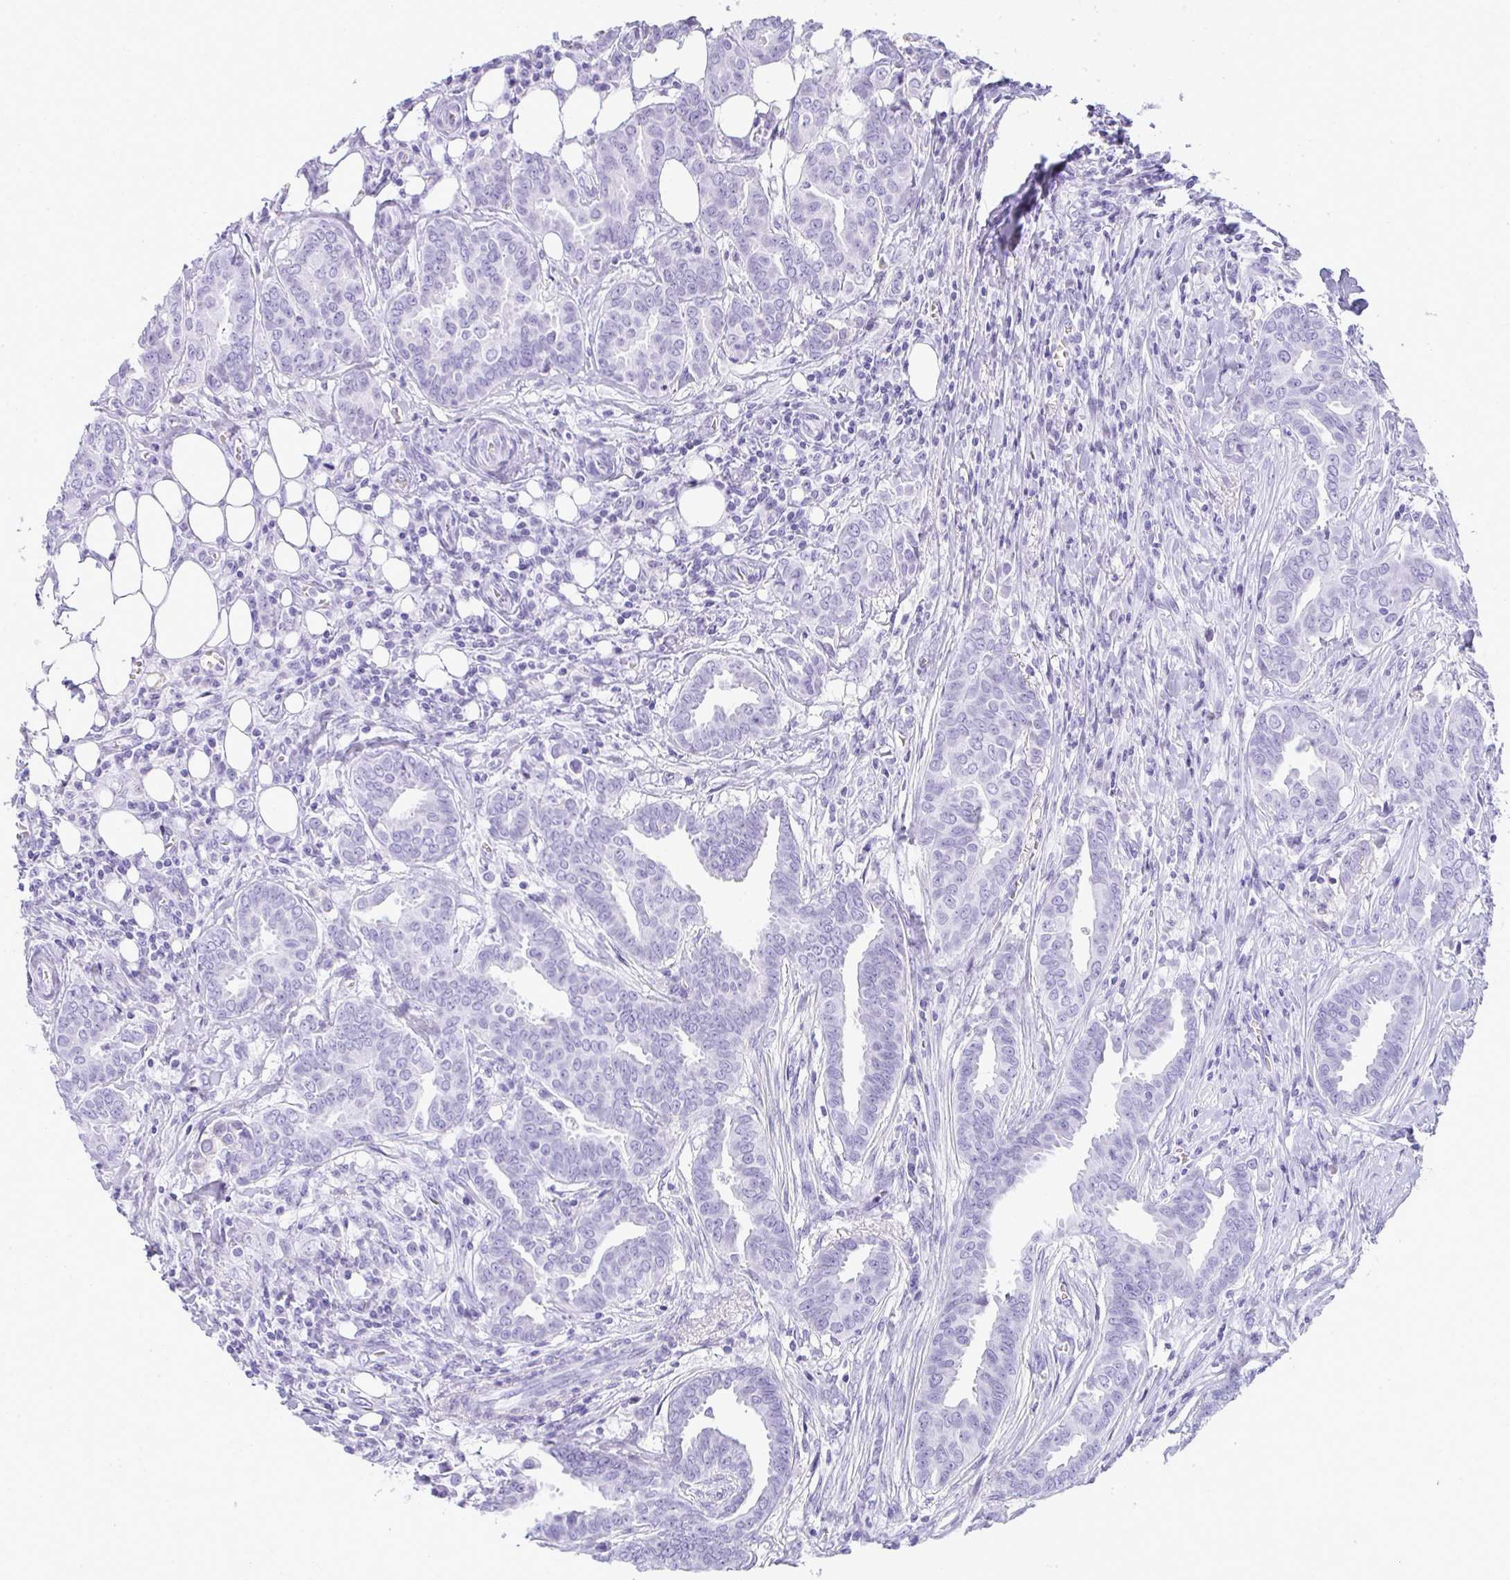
{"staining": {"intensity": "negative", "quantity": "none", "location": "none"}, "tissue": "breast cancer", "cell_type": "Tumor cells", "image_type": "cancer", "snomed": [{"axis": "morphology", "description": "Duct carcinoma"}, {"axis": "topography", "description": "Breast"}], "caption": "High magnification brightfield microscopy of breast infiltrating ductal carcinoma stained with DAB (3,3'-diaminobenzidine) (brown) and counterstained with hematoxylin (blue): tumor cells show no significant positivity. The staining is performed using DAB brown chromogen with nuclei counter-stained in using hematoxylin.", "gene": "ZSWIM3", "patient": {"sex": "female", "age": 45}}